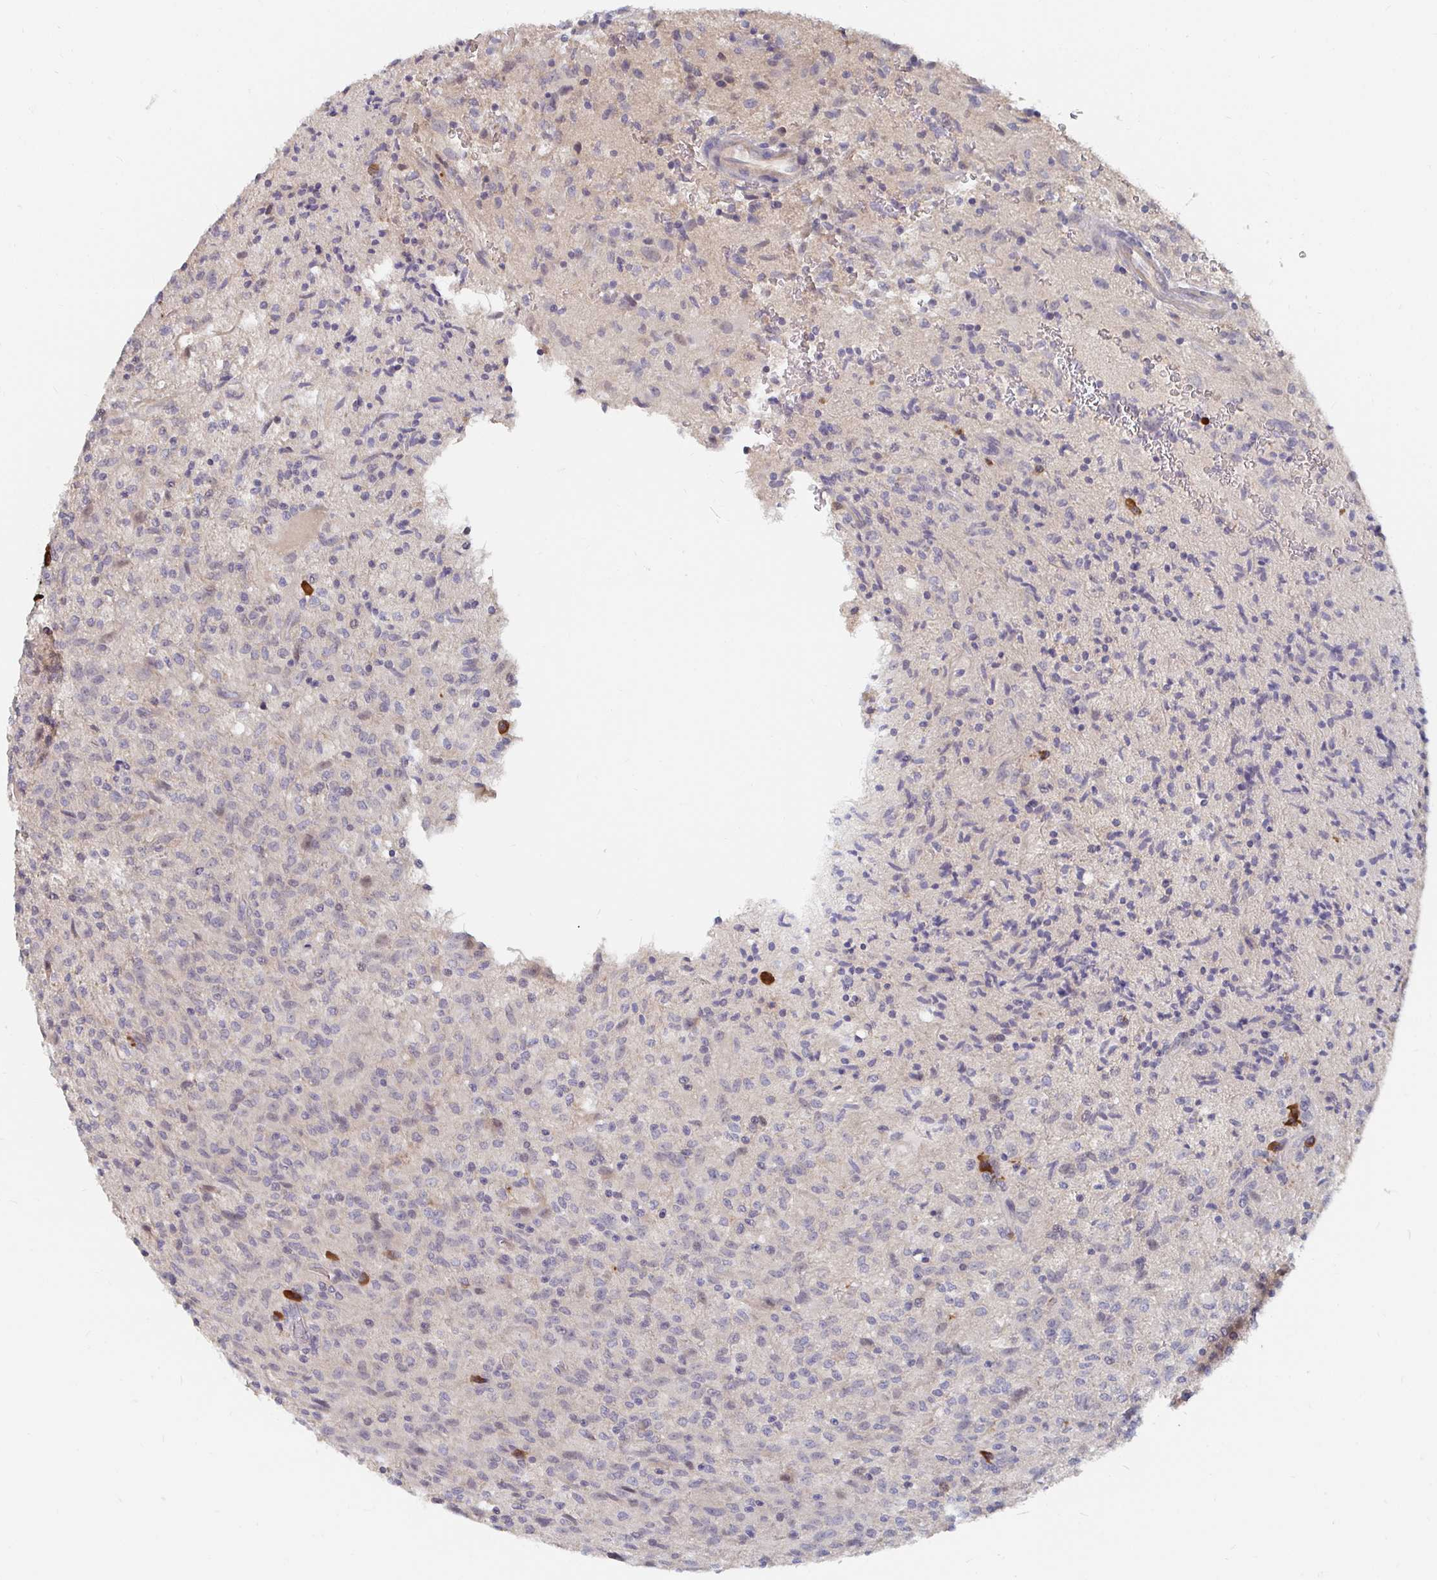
{"staining": {"intensity": "negative", "quantity": "none", "location": "none"}, "tissue": "glioma", "cell_type": "Tumor cells", "image_type": "cancer", "snomed": [{"axis": "morphology", "description": "Glioma, malignant, High grade"}, {"axis": "topography", "description": "Brain"}], "caption": "Tumor cells are negative for protein expression in human high-grade glioma (malignant).", "gene": "MEIS1", "patient": {"sex": "male", "age": 68}}